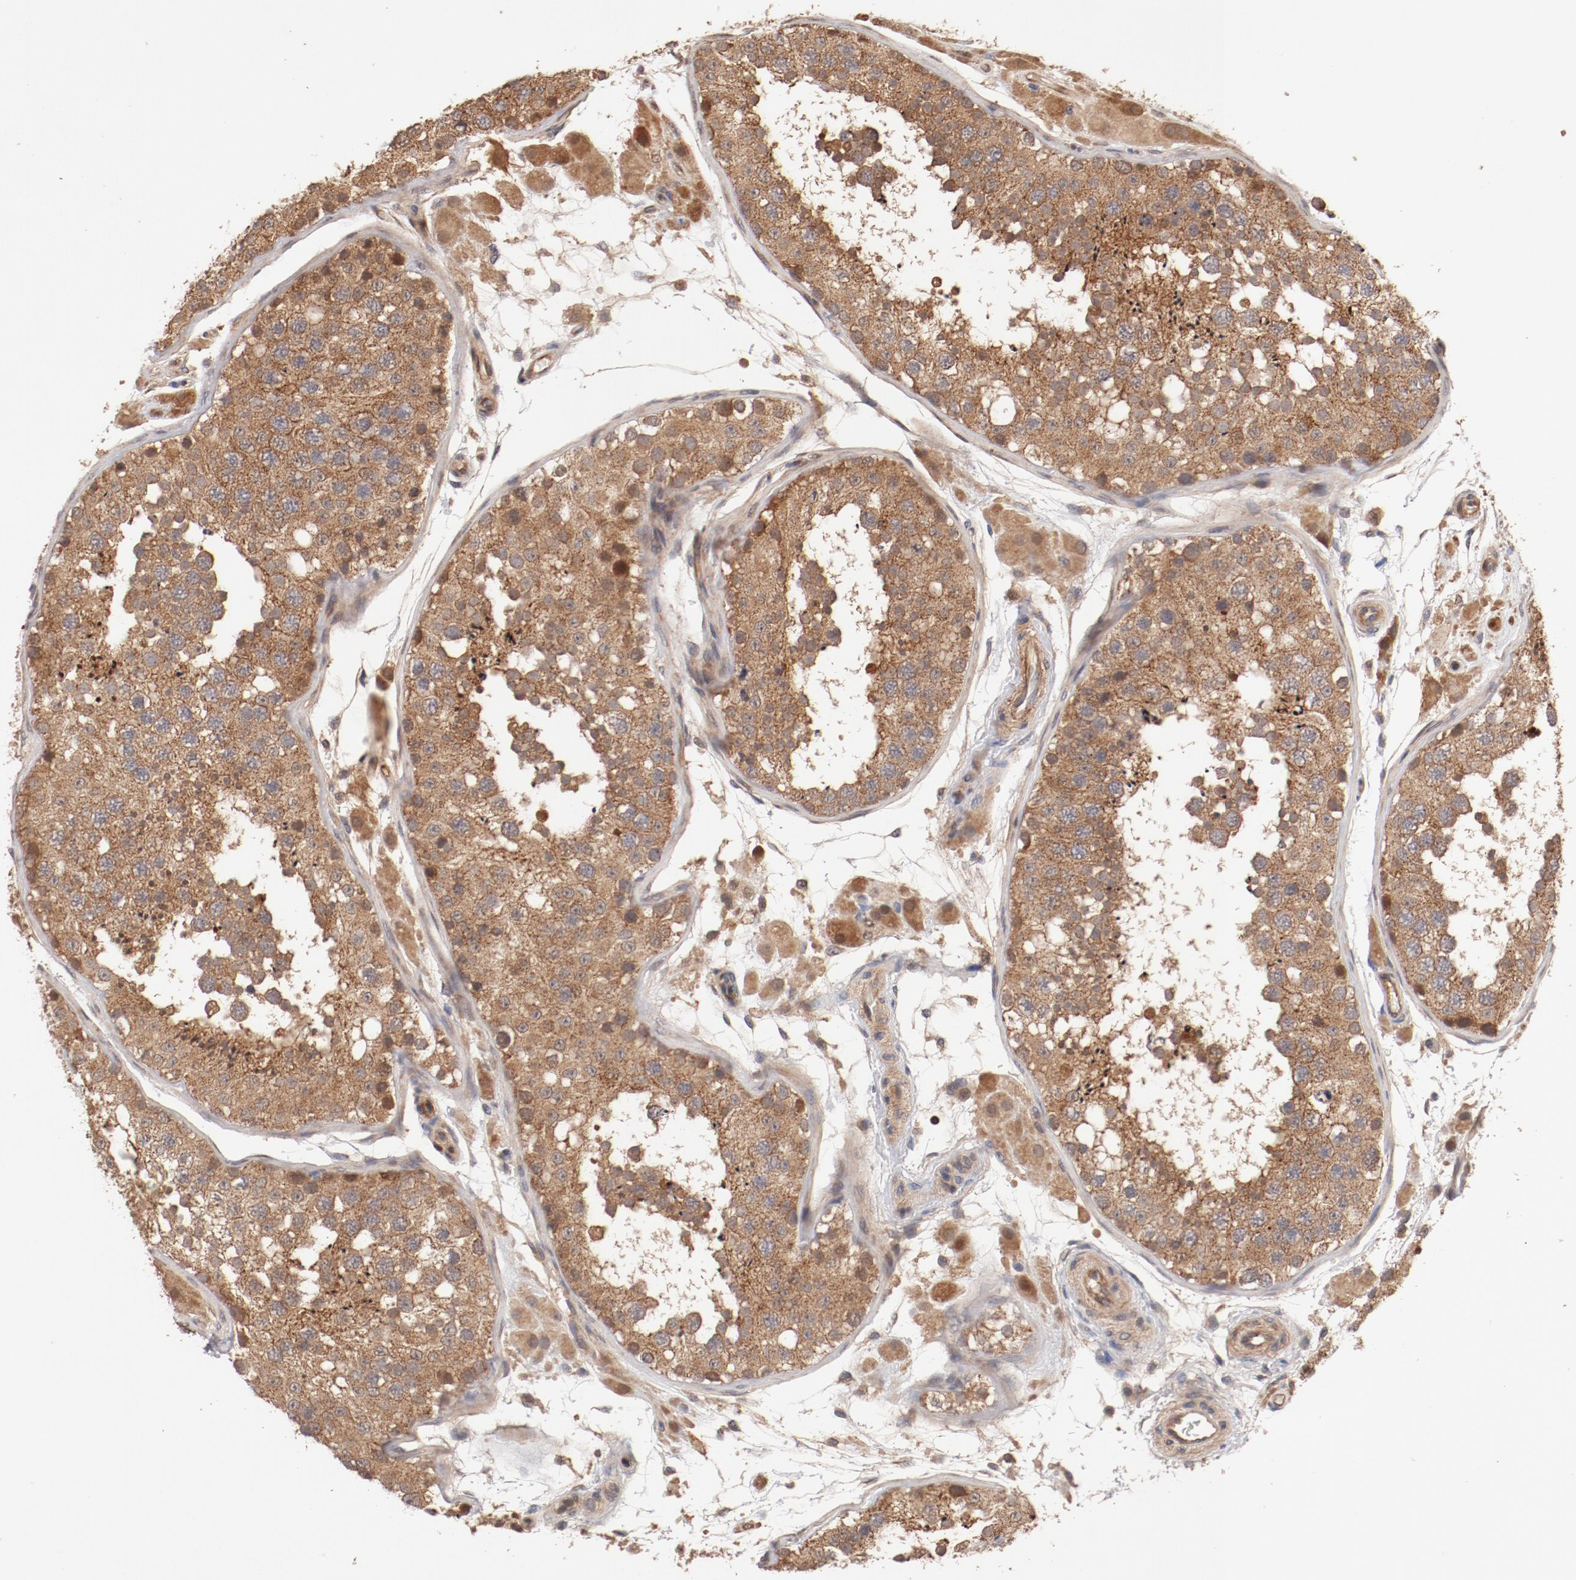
{"staining": {"intensity": "moderate", "quantity": ">75%", "location": "cytoplasmic/membranous"}, "tissue": "testis", "cell_type": "Cells in seminiferous ducts", "image_type": "normal", "snomed": [{"axis": "morphology", "description": "Normal tissue, NOS"}, {"axis": "topography", "description": "Testis"}], "caption": "Immunohistochemical staining of normal human testis shows medium levels of moderate cytoplasmic/membranous staining in approximately >75% of cells in seminiferous ducts.", "gene": "GUF1", "patient": {"sex": "male", "age": 26}}